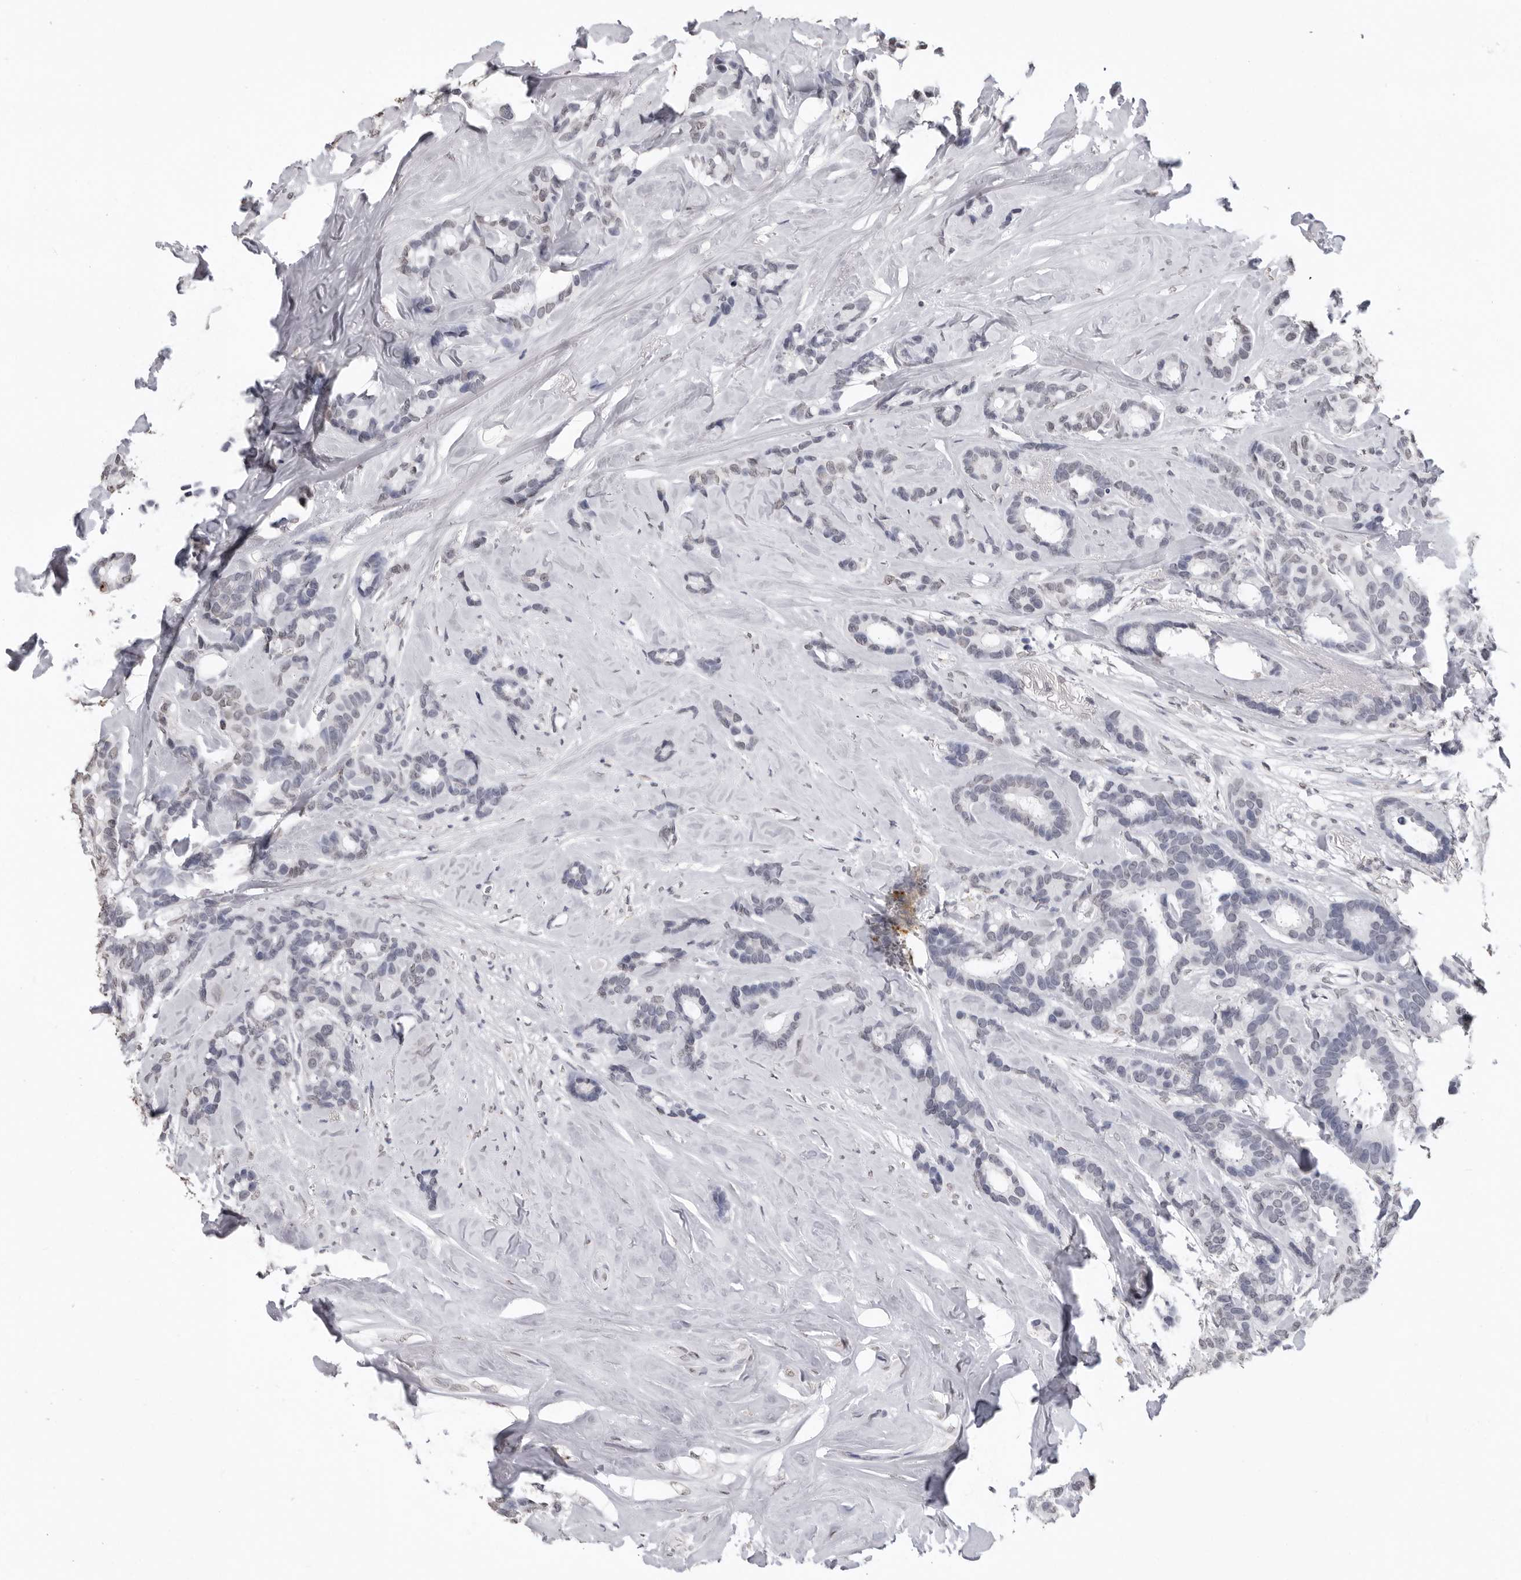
{"staining": {"intensity": "negative", "quantity": "none", "location": "none"}, "tissue": "breast cancer", "cell_type": "Tumor cells", "image_type": "cancer", "snomed": [{"axis": "morphology", "description": "Duct carcinoma"}, {"axis": "topography", "description": "Breast"}], "caption": "Micrograph shows no significant protein positivity in tumor cells of invasive ductal carcinoma (breast).", "gene": "HEPACAM", "patient": {"sex": "female", "age": 87}}